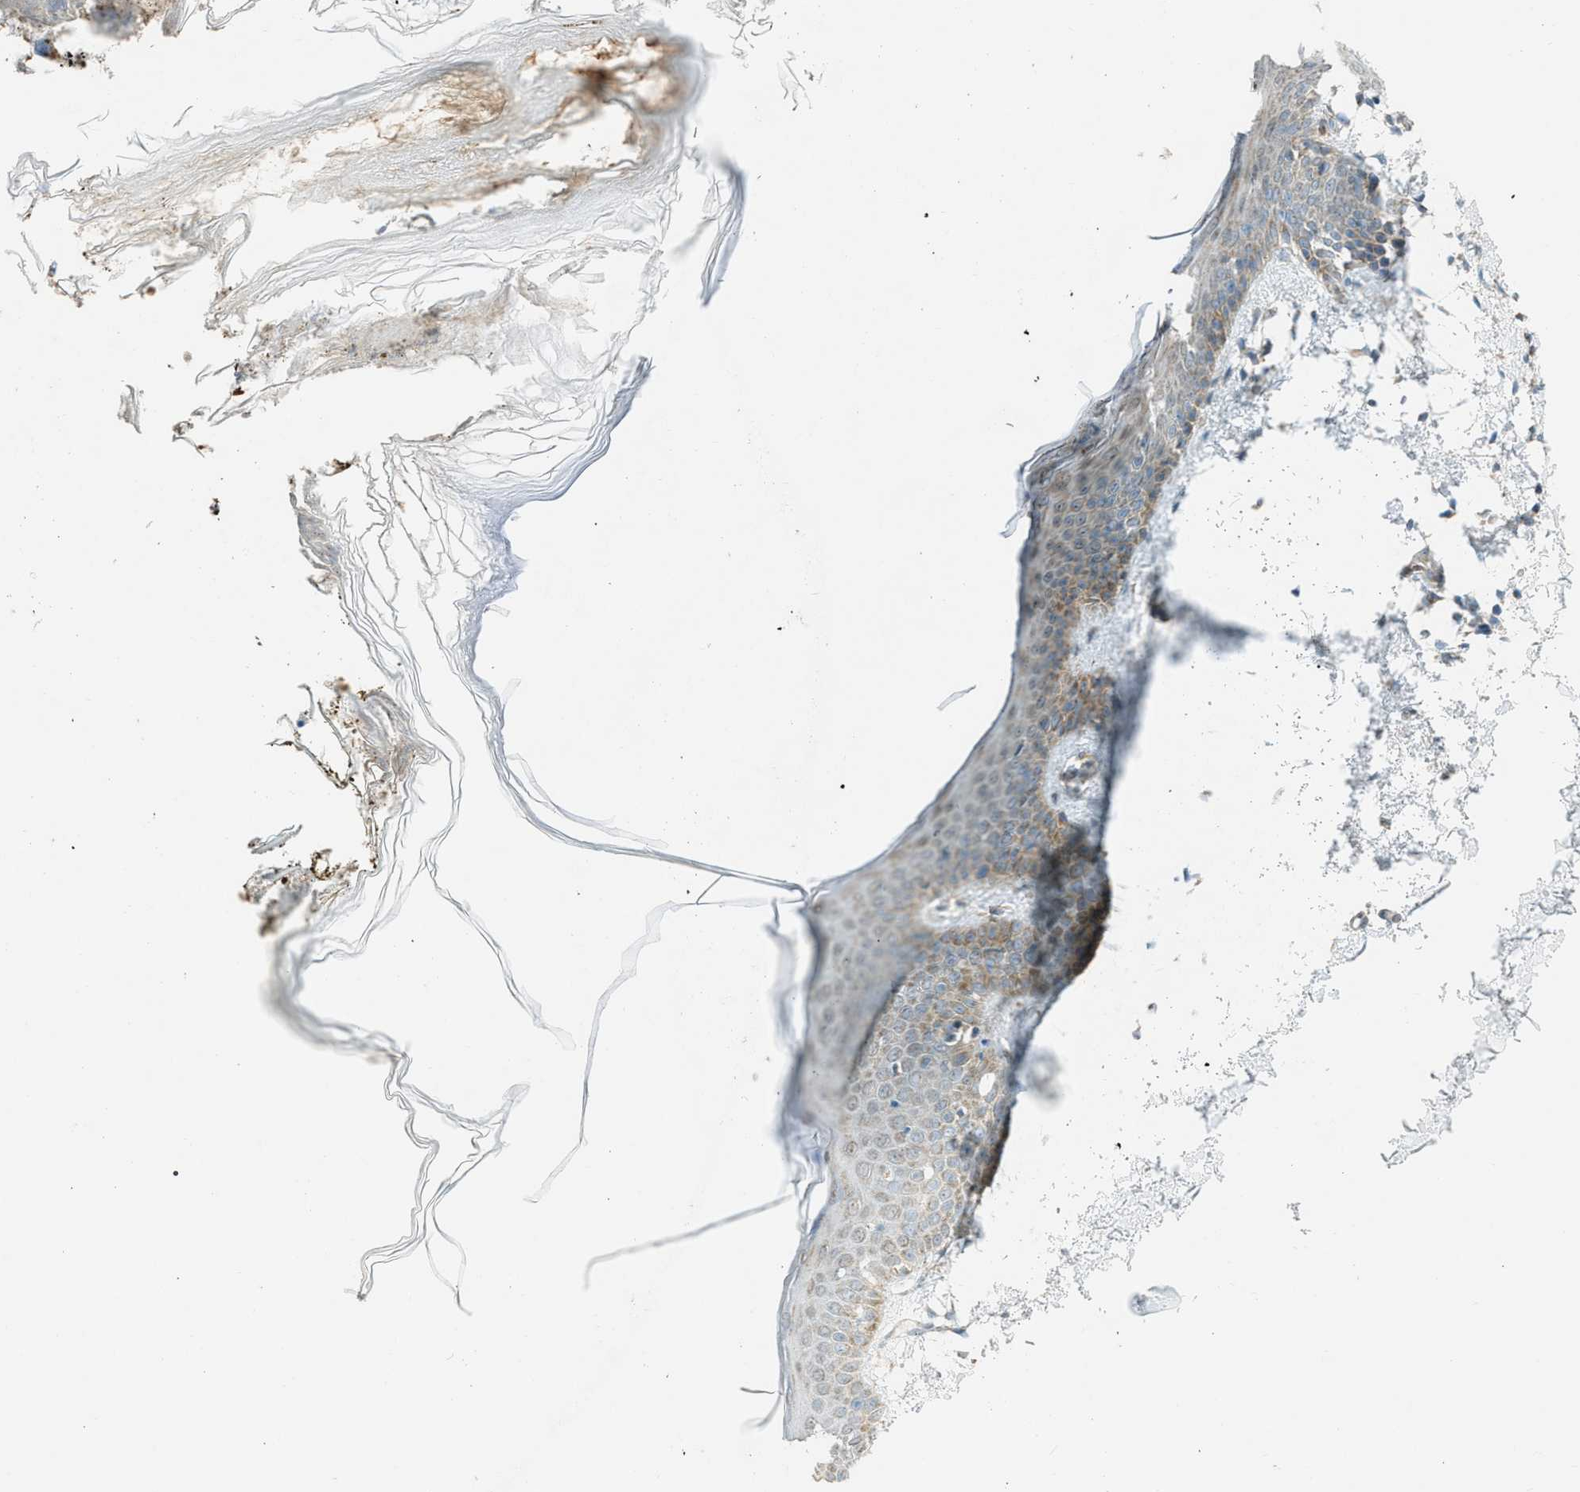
{"staining": {"intensity": "weak", "quantity": "25%-75%", "location": "cytoplasmic/membranous"}, "tissue": "skin", "cell_type": "Fibroblasts", "image_type": "normal", "snomed": [{"axis": "morphology", "description": "Normal tissue, NOS"}, {"axis": "topography", "description": "Skin"}], "caption": "Immunohistochemical staining of unremarkable human skin shows 25%-75% levels of weak cytoplasmic/membranous protein positivity in approximately 25%-75% of fibroblasts.", "gene": "ZNF516", "patient": {"sex": "male", "age": 53}}